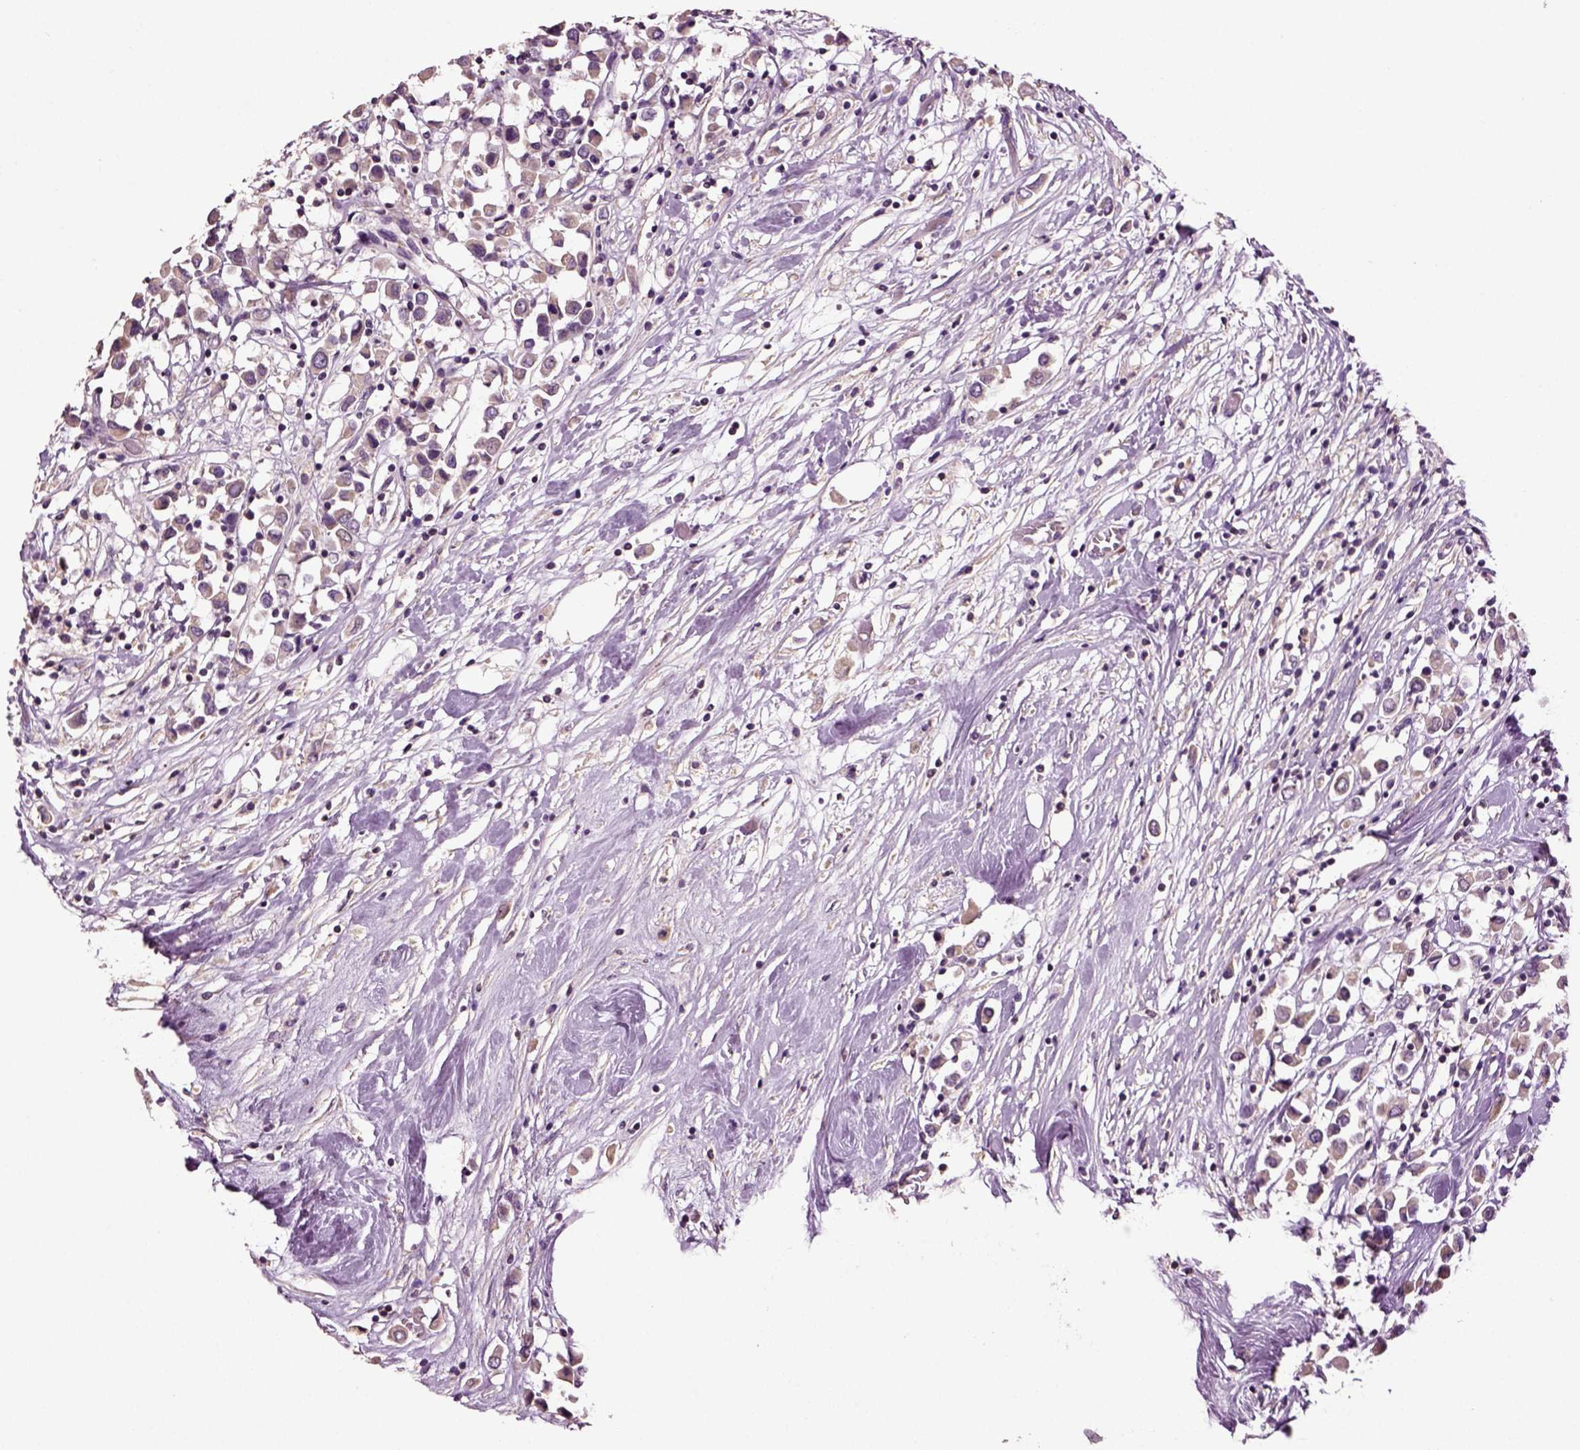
{"staining": {"intensity": "weak", "quantity": ">75%", "location": "cytoplasmic/membranous"}, "tissue": "breast cancer", "cell_type": "Tumor cells", "image_type": "cancer", "snomed": [{"axis": "morphology", "description": "Duct carcinoma"}, {"axis": "topography", "description": "Breast"}], "caption": "Protein expression analysis of human breast cancer reveals weak cytoplasmic/membranous expression in approximately >75% of tumor cells. The protein of interest is stained brown, and the nuclei are stained in blue (DAB (3,3'-diaminobenzidine) IHC with brightfield microscopy, high magnification).", "gene": "DEFB118", "patient": {"sex": "female", "age": 61}}